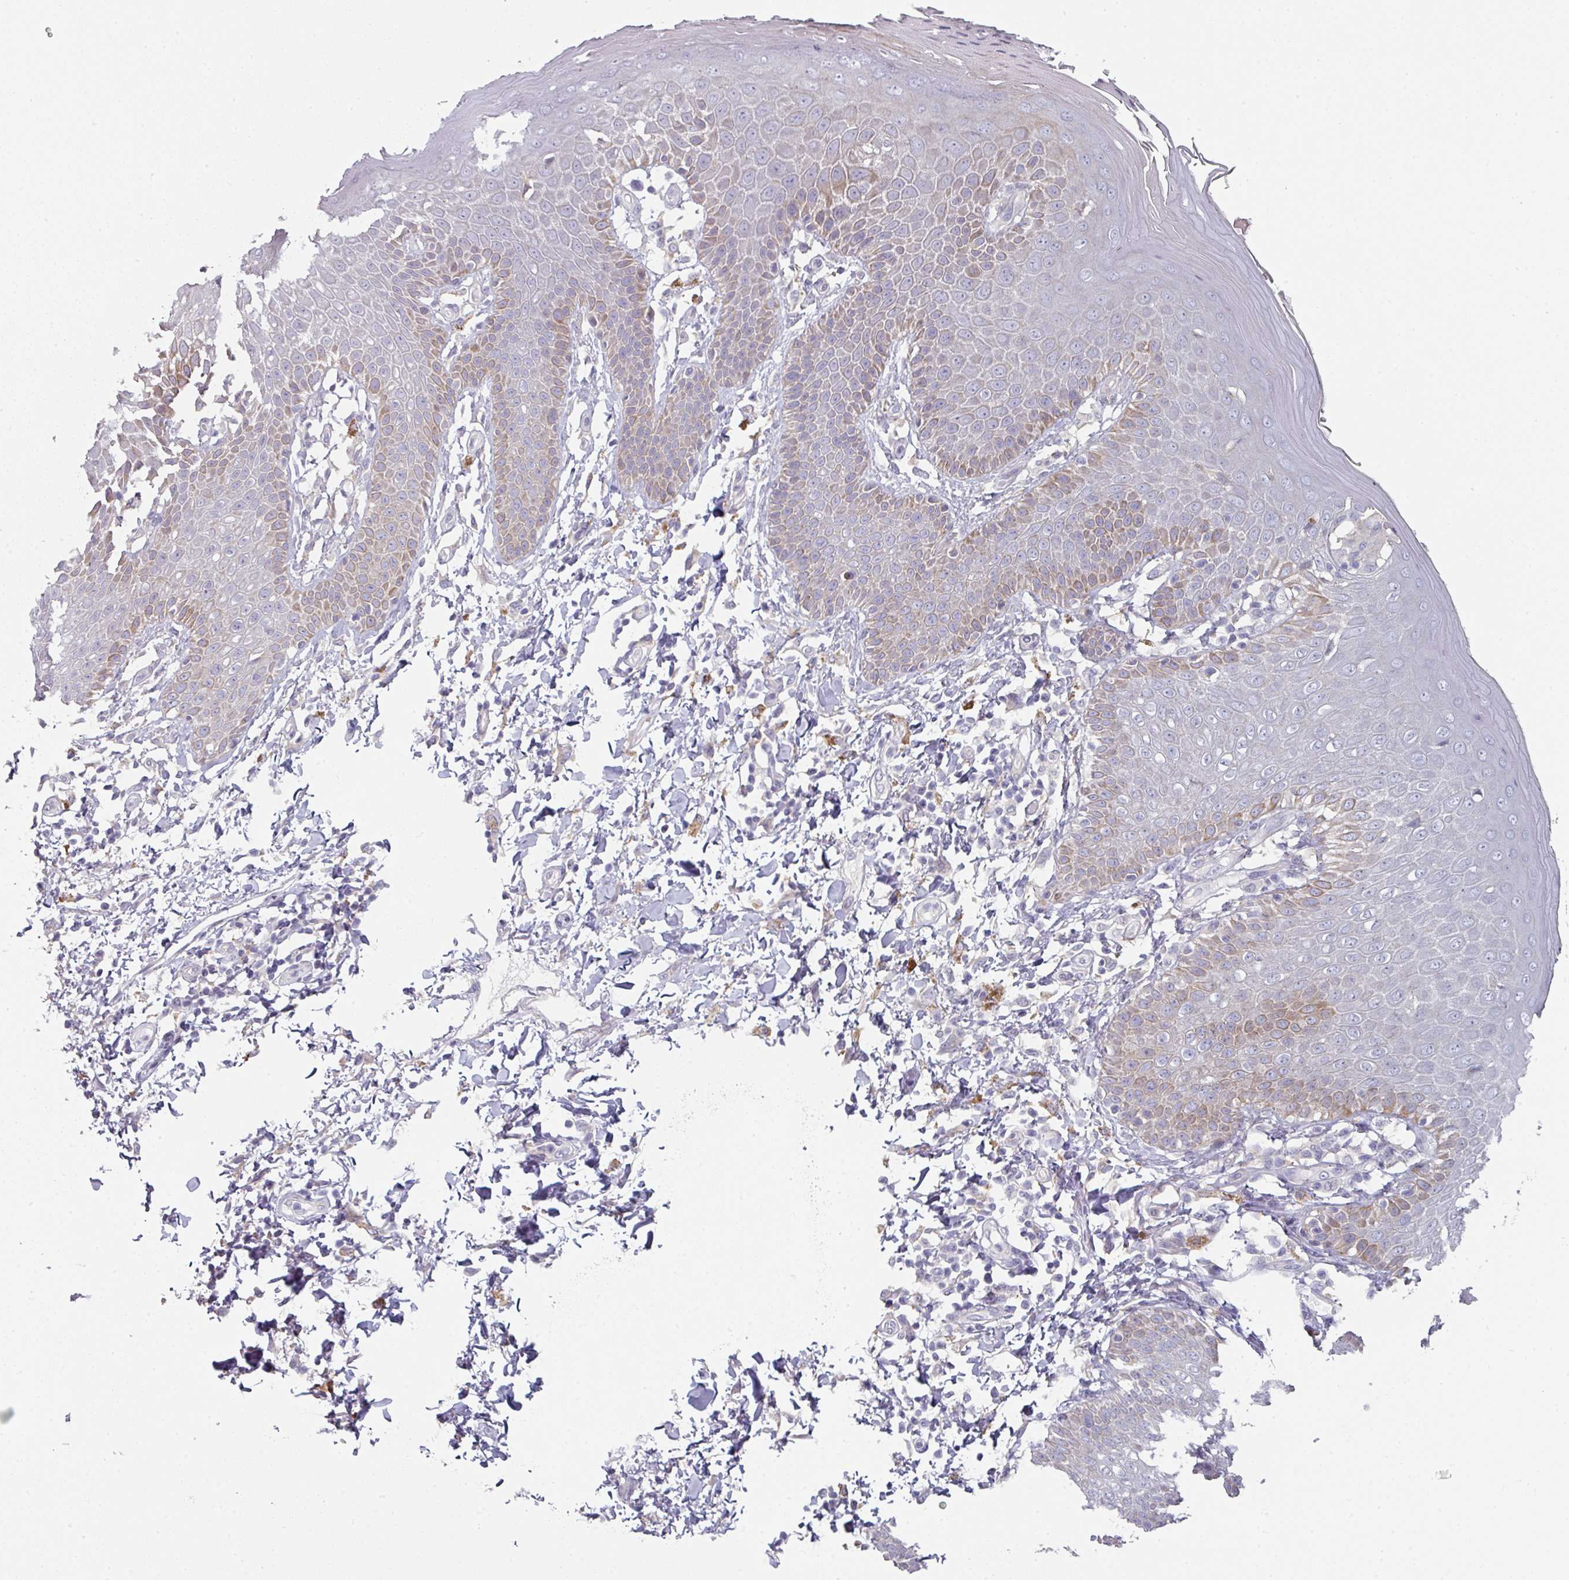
{"staining": {"intensity": "moderate", "quantity": "<25%", "location": "cytoplasmic/membranous"}, "tissue": "skin", "cell_type": "Epidermal cells", "image_type": "normal", "snomed": [{"axis": "morphology", "description": "Normal tissue, NOS"}, {"axis": "topography", "description": "Peripheral nerve tissue"}], "caption": "Immunohistochemical staining of benign skin displays <25% levels of moderate cytoplasmic/membranous protein expression in about <25% of epidermal cells. Immunohistochemistry stains the protein of interest in brown and the nuclei are stained blue.", "gene": "WSB2", "patient": {"sex": "male", "age": 51}}